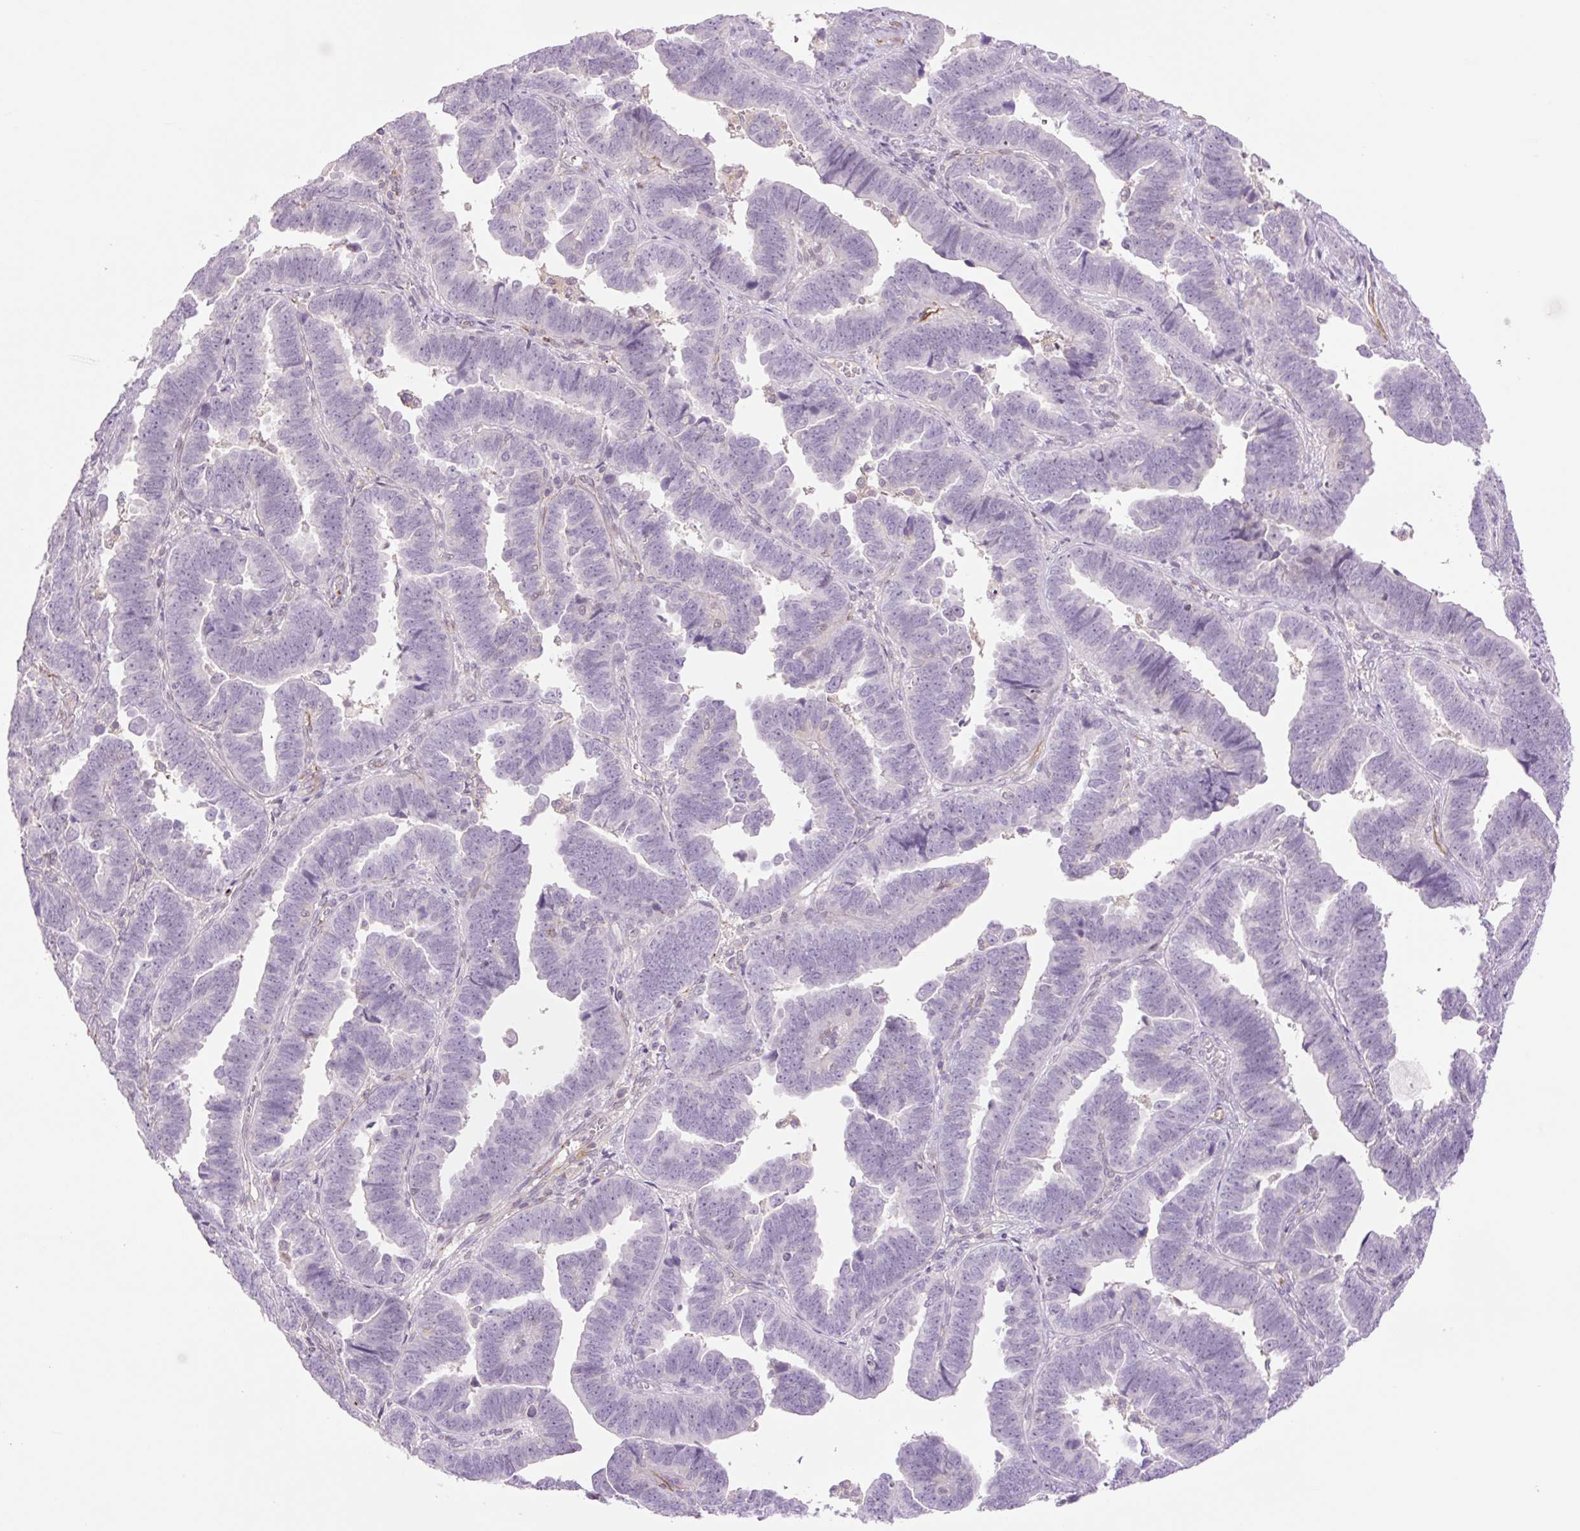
{"staining": {"intensity": "negative", "quantity": "none", "location": "none"}, "tissue": "endometrial cancer", "cell_type": "Tumor cells", "image_type": "cancer", "snomed": [{"axis": "morphology", "description": "Adenocarcinoma, NOS"}, {"axis": "topography", "description": "Endometrium"}], "caption": "Tumor cells show no significant positivity in endometrial cancer.", "gene": "ZFYVE21", "patient": {"sex": "female", "age": 75}}